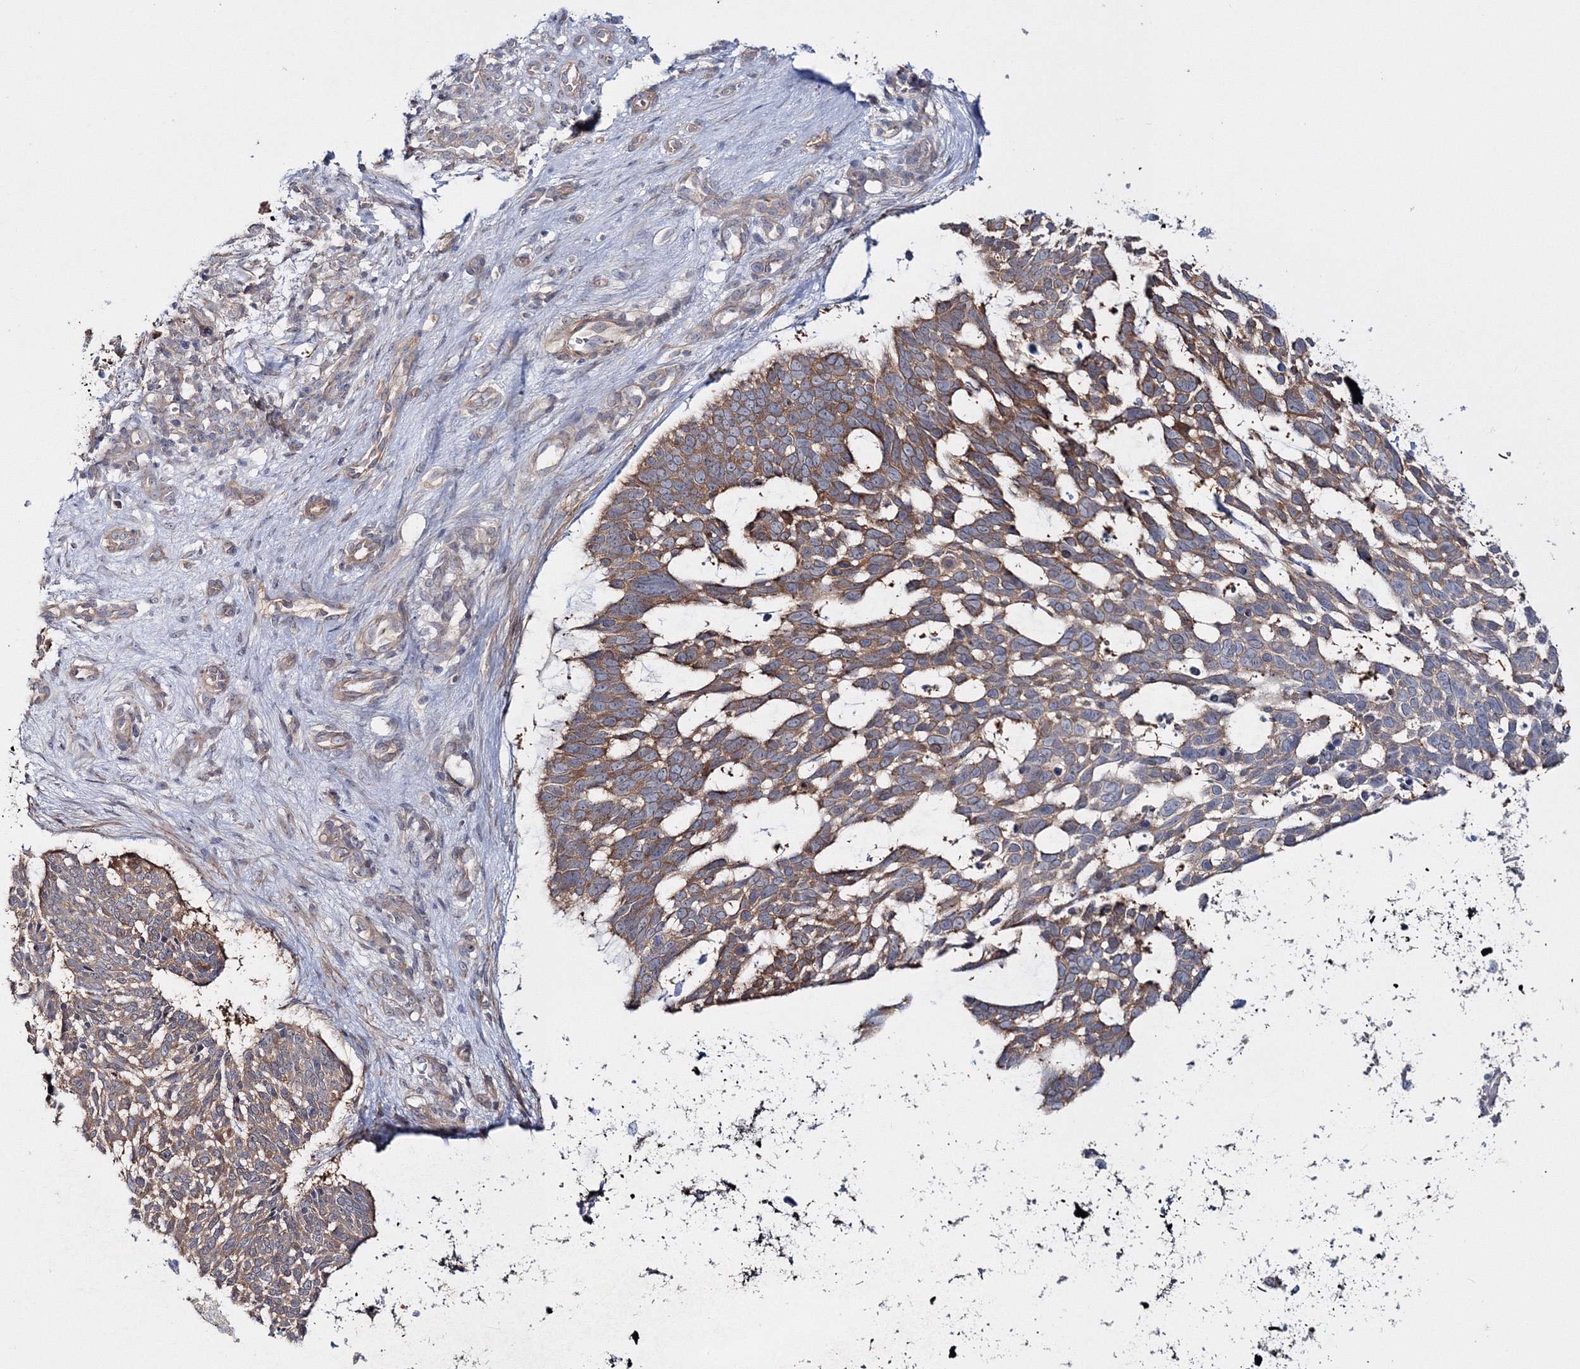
{"staining": {"intensity": "moderate", "quantity": "25%-75%", "location": "cytoplasmic/membranous"}, "tissue": "skin cancer", "cell_type": "Tumor cells", "image_type": "cancer", "snomed": [{"axis": "morphology", "description": "Basal cell carcinoma"}, {"axis": "topography", "description": "Skin"}], "caption": "This is an image of IHC staining of skin cancer, which shows moderate positivity in the cytoplasmic/membranous of tumor cells.", "gene": "IPMK", "patient": {"sex": "male", "age": 88}}